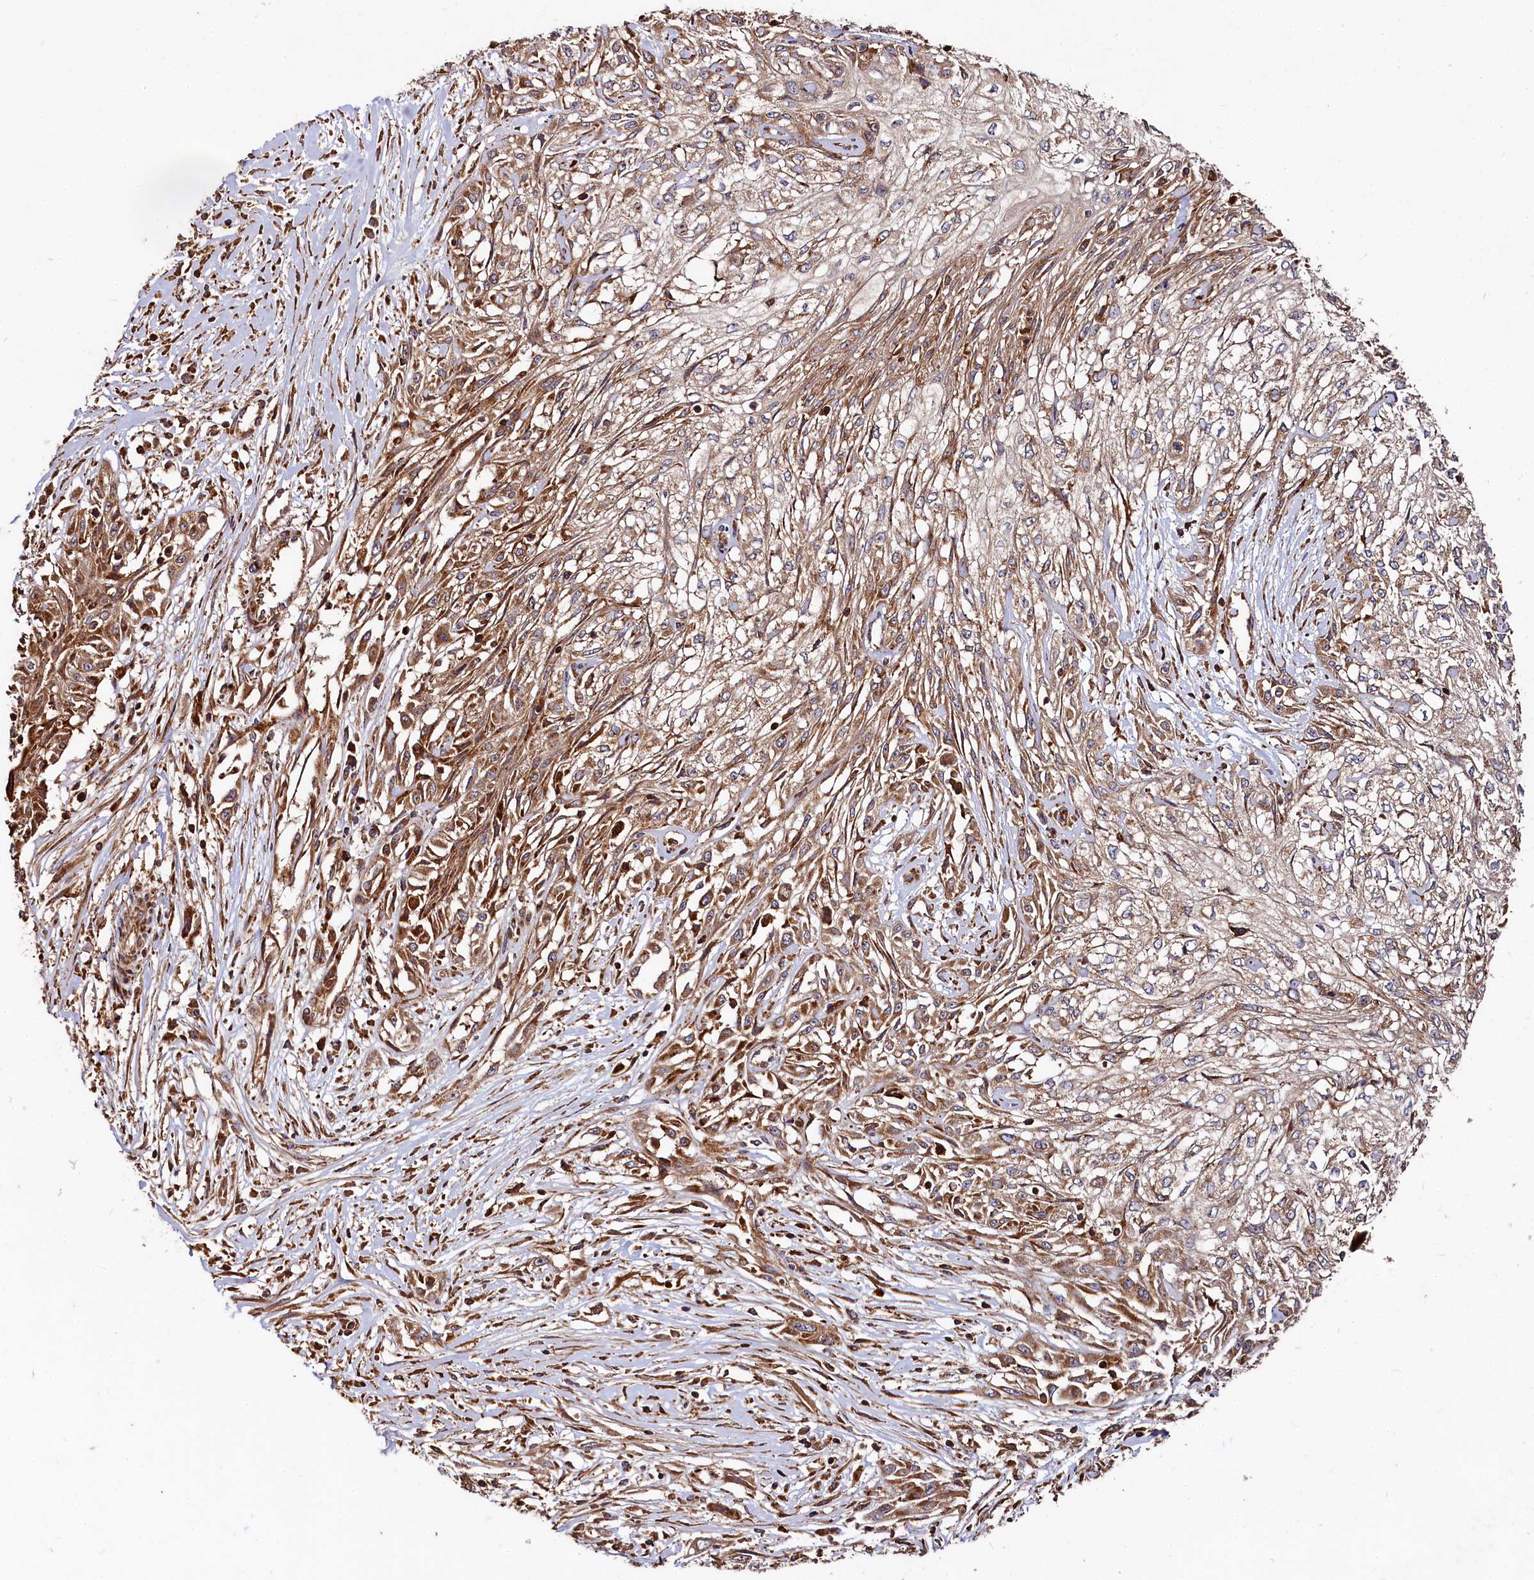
{"staining": {"intensity": "moderate", "quantity": ">75%", "location": "cytoplasmic/membranous"}, "tissue": "skin cancer", "cell_type": "Tumor cells", "image_type": "cancer", "snomed": [{"axis": "morphology", "description": "Squamous cell carcinoma, NOS"}, {"axis": "morphology", "description": "Squamous cell carcinoma, metastatic, NOS"}, {"axis": "topography", "description": "Skin"}, {"axis": "topography", "description": "Lymph node"}], "caption": "This image demonstrates immunohistochemistry (IHC) staining of skin cancer (metastatic squamous cell carcinoma), with medium moderate cytoplasmic/membranous positivity in approximately >75% of tumor cells.", "gene": "WDR73", "patient": {"sex": "male", "age": 75}}